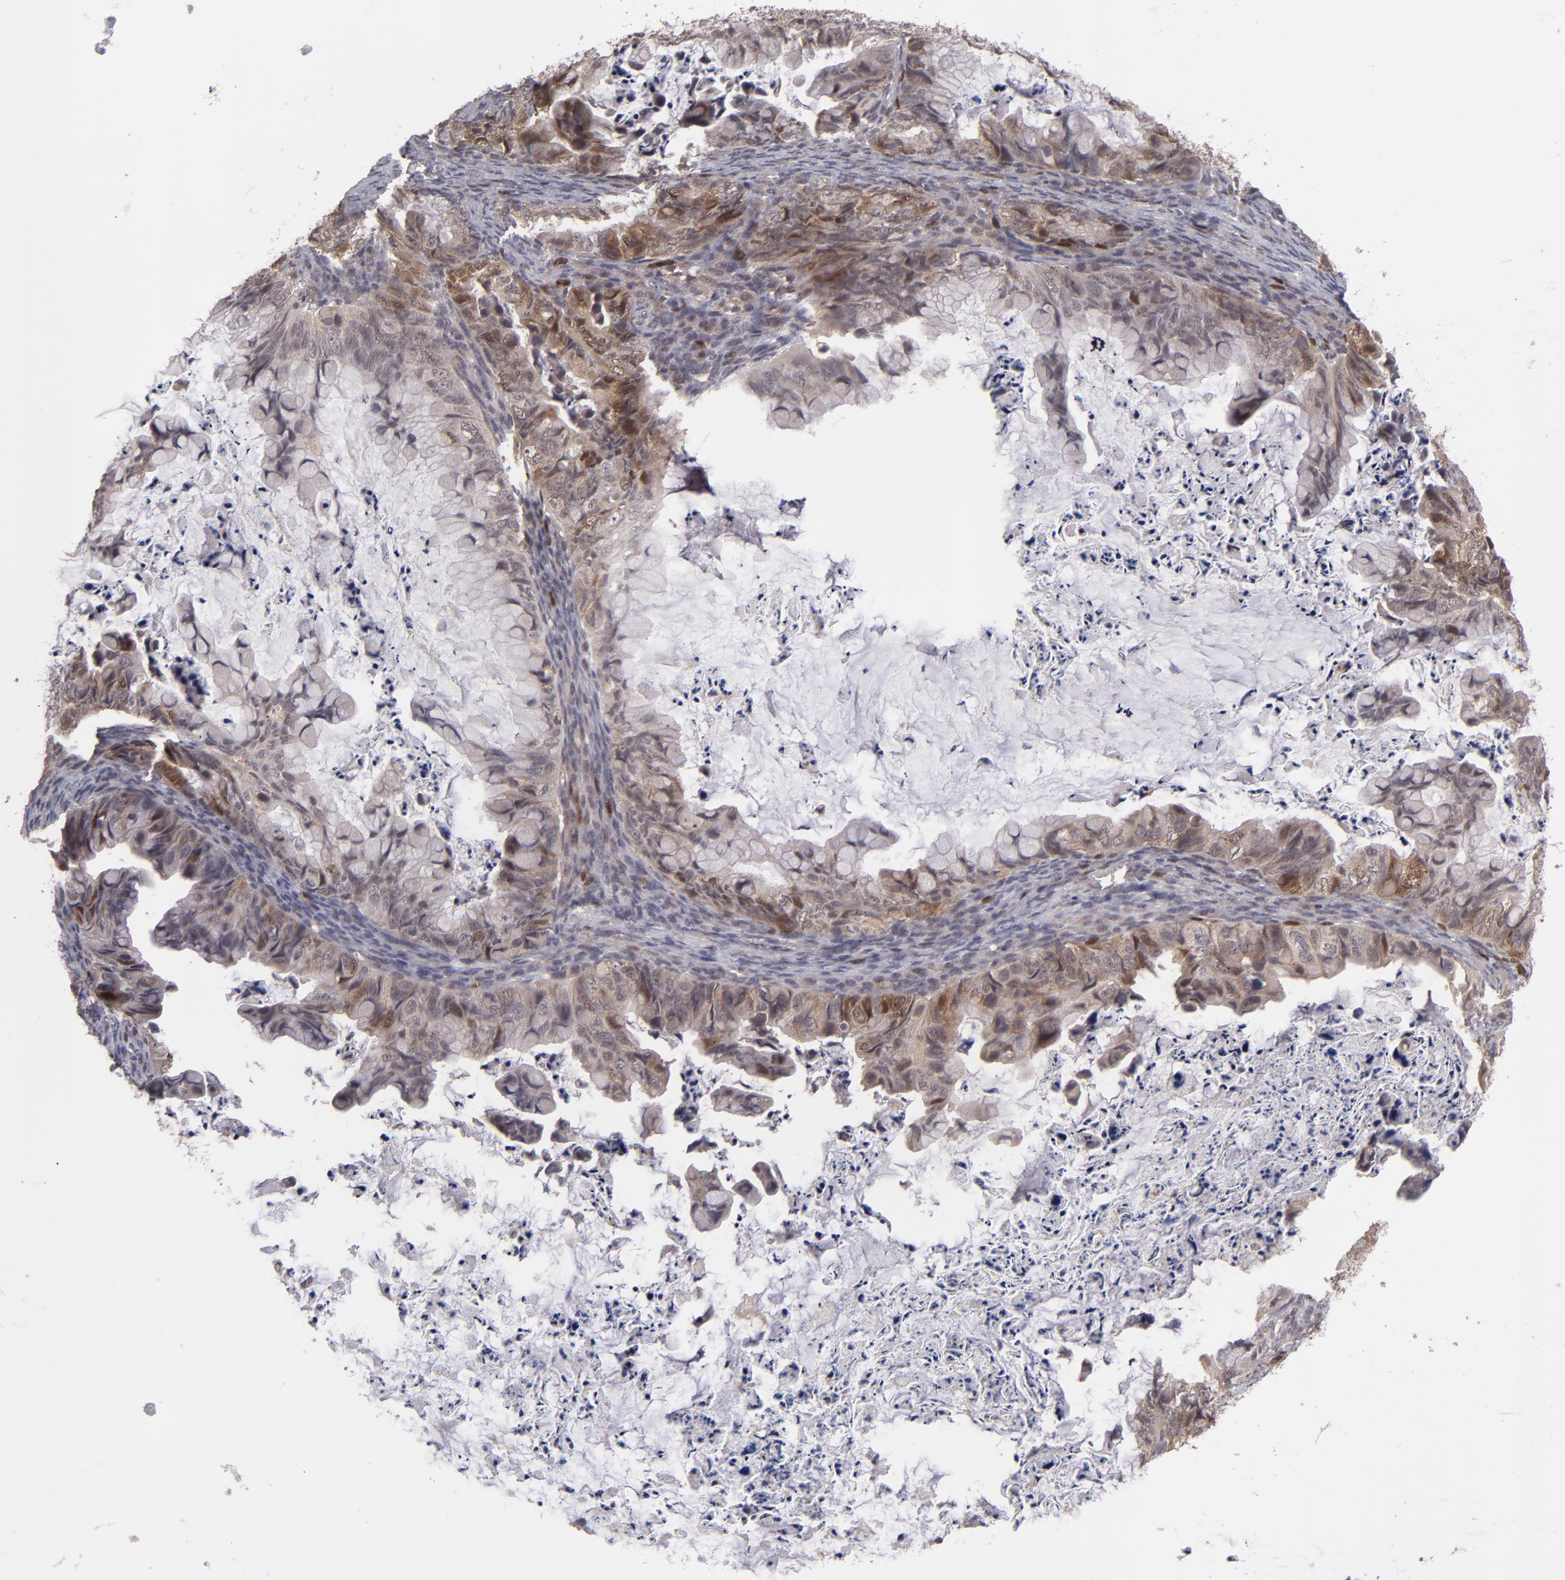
{"staining": {"intensity": "moderate", "quantity": ">75%", "location": "cytoplasmic/membranous"}, "tissue": "ovarian cancer", "cell_type": "Tumor cells", "image_type": "cancer", "snomed": [{"axis": "morphology", "description": "Cystadenocarcinoma, mucinous, NOS"}, {"axis": "topography", "description": "Ovary"}], "caption": "A photomicrograph showing moderate cytoplasmic/membranous expression in about >75% of tumor cells in ovarian cancer, as visualized by brown immunohistochemical staining.", "gene": "TYMS", "patient": {"sex": "female", "age": 36}}